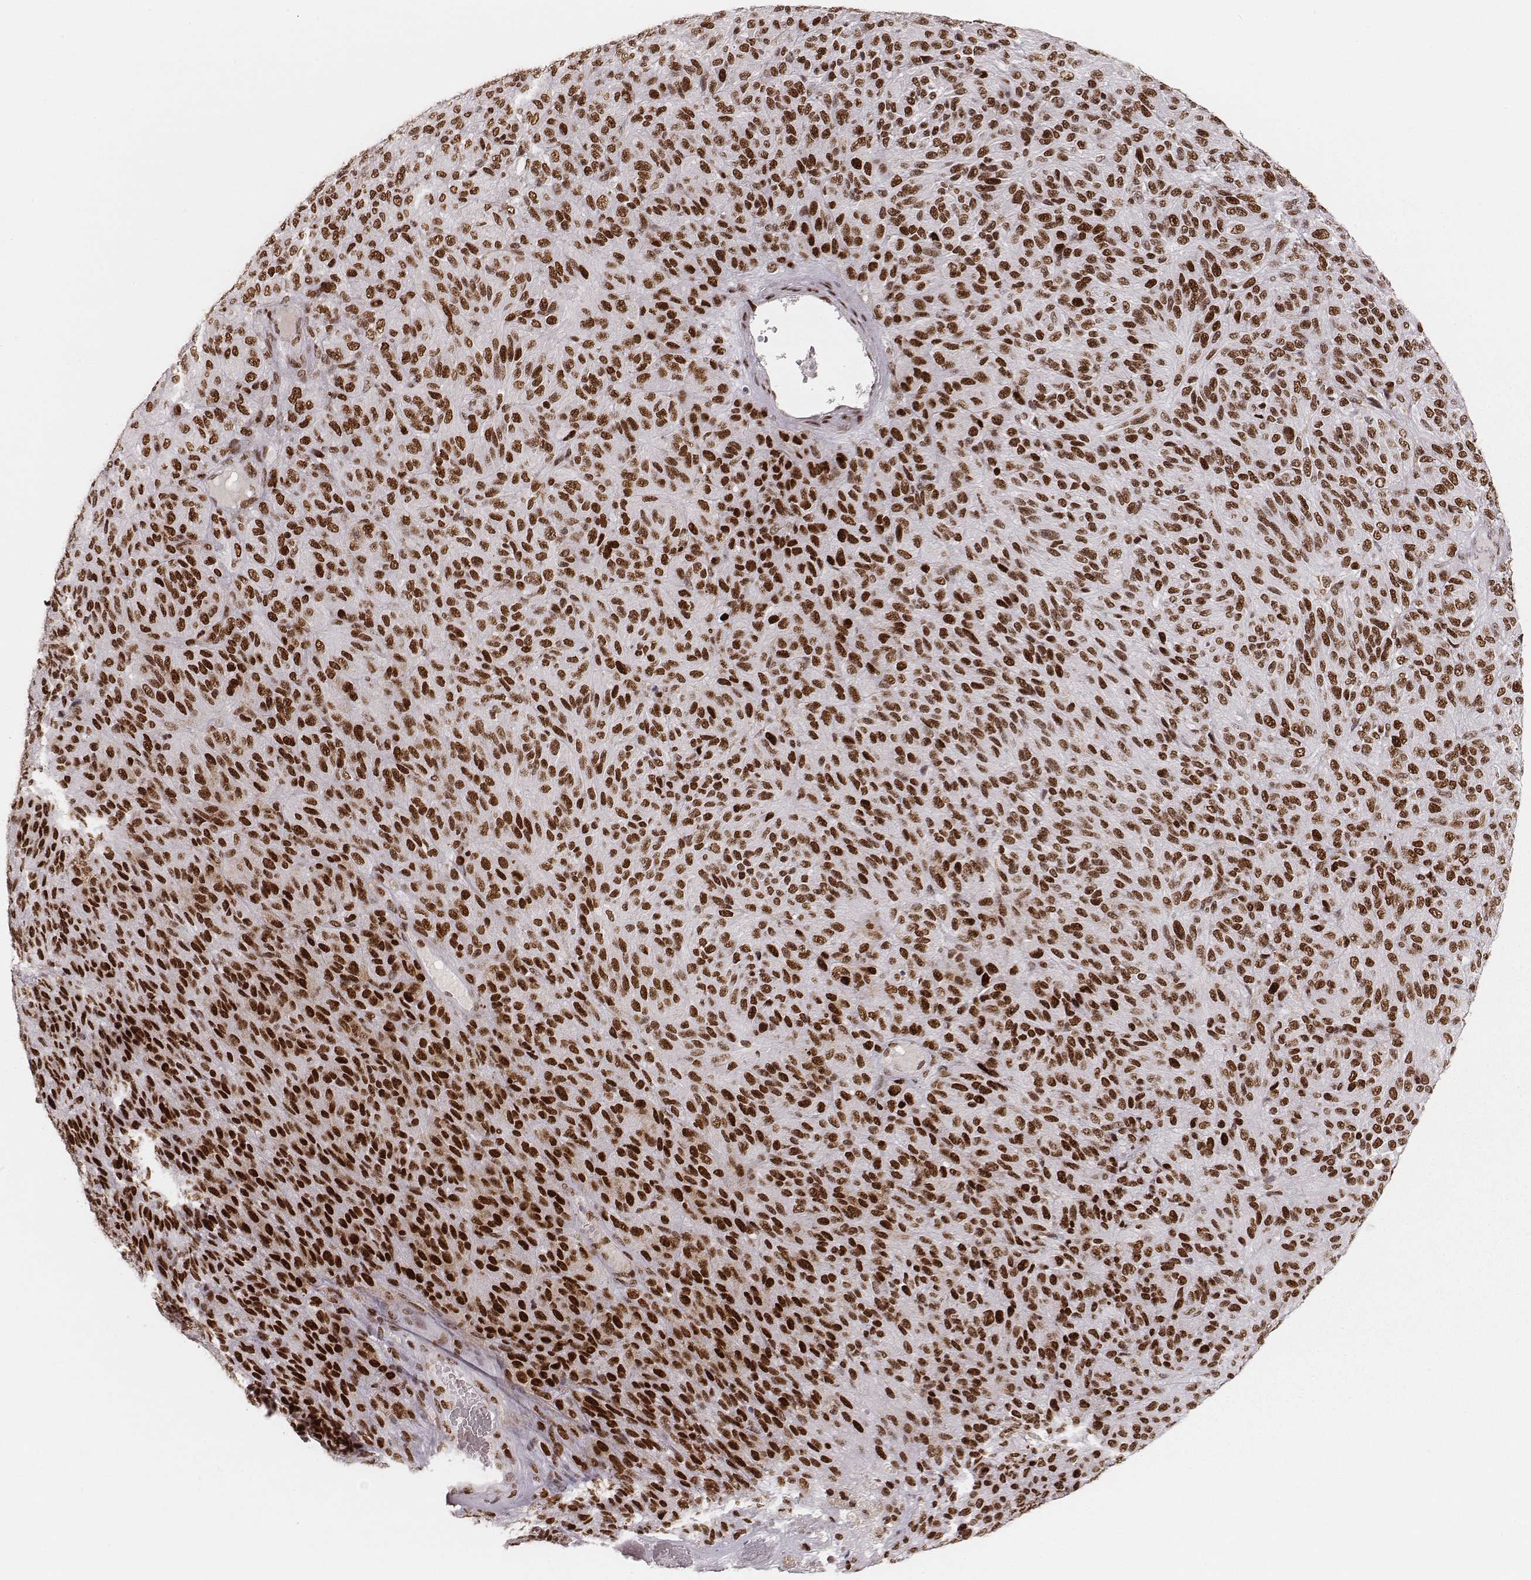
{"staining": {"intensity": "strong", "quantity": ">75%", "location": "nuclear"}, "tissue": "melanoma", "cell_type": "Tumor cells", "image_type": "cancer", "snomed": [{"axis": "morphology", "description": "Malignant melanoma, Metastatic site"}, {"axis": "topography", "description": "Brain"}], "caption": "Protein analysis of malignant melanoma (metastatic site) tissue exhibits strong nuclear expression in about >75% of tumor cells. (DAB IHC with brightfield microscopy, high magnification).", "gene": "HNRNPC", "patient": {"sex": "female", "age": 56}}